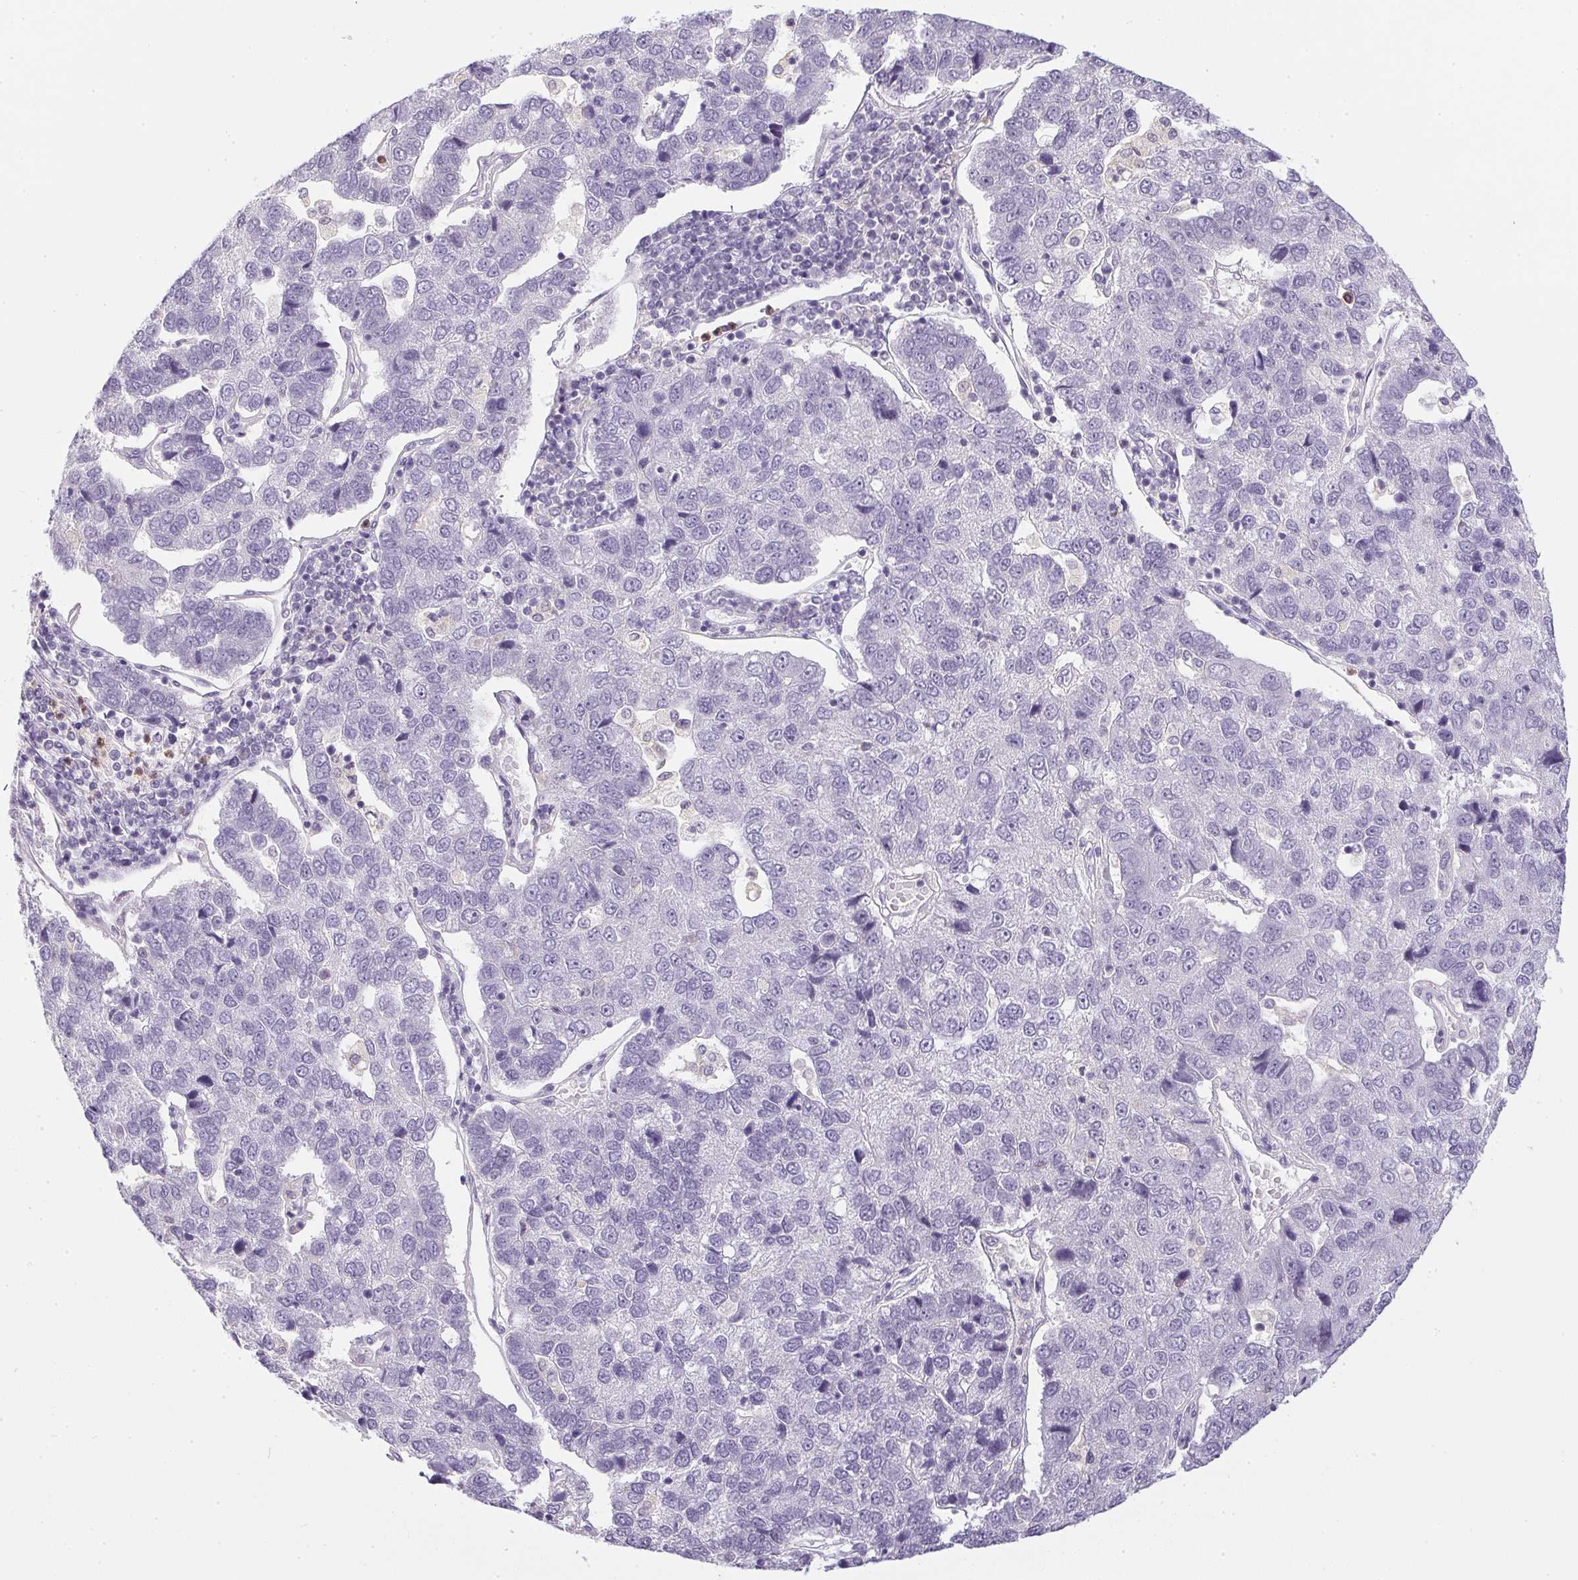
{"staining": {"intensity": "negative", "quantity": "none", "location": "none"}, "tissue": "pancreatic cancer", "cell_type": "Tumor cells", "image_type": "cancer", "snomed": [{"axis": "morphology", "description": "Adenocarcinoma, NOS"}, {"axis": "topography", "description": "Pancreas"}], "caption": "Tumor cells show no significant protein expression in adenocarcinoma (pancreatic).", "gene": "DNAJC5G", "patient": {"sex": "female", "age": 61}}